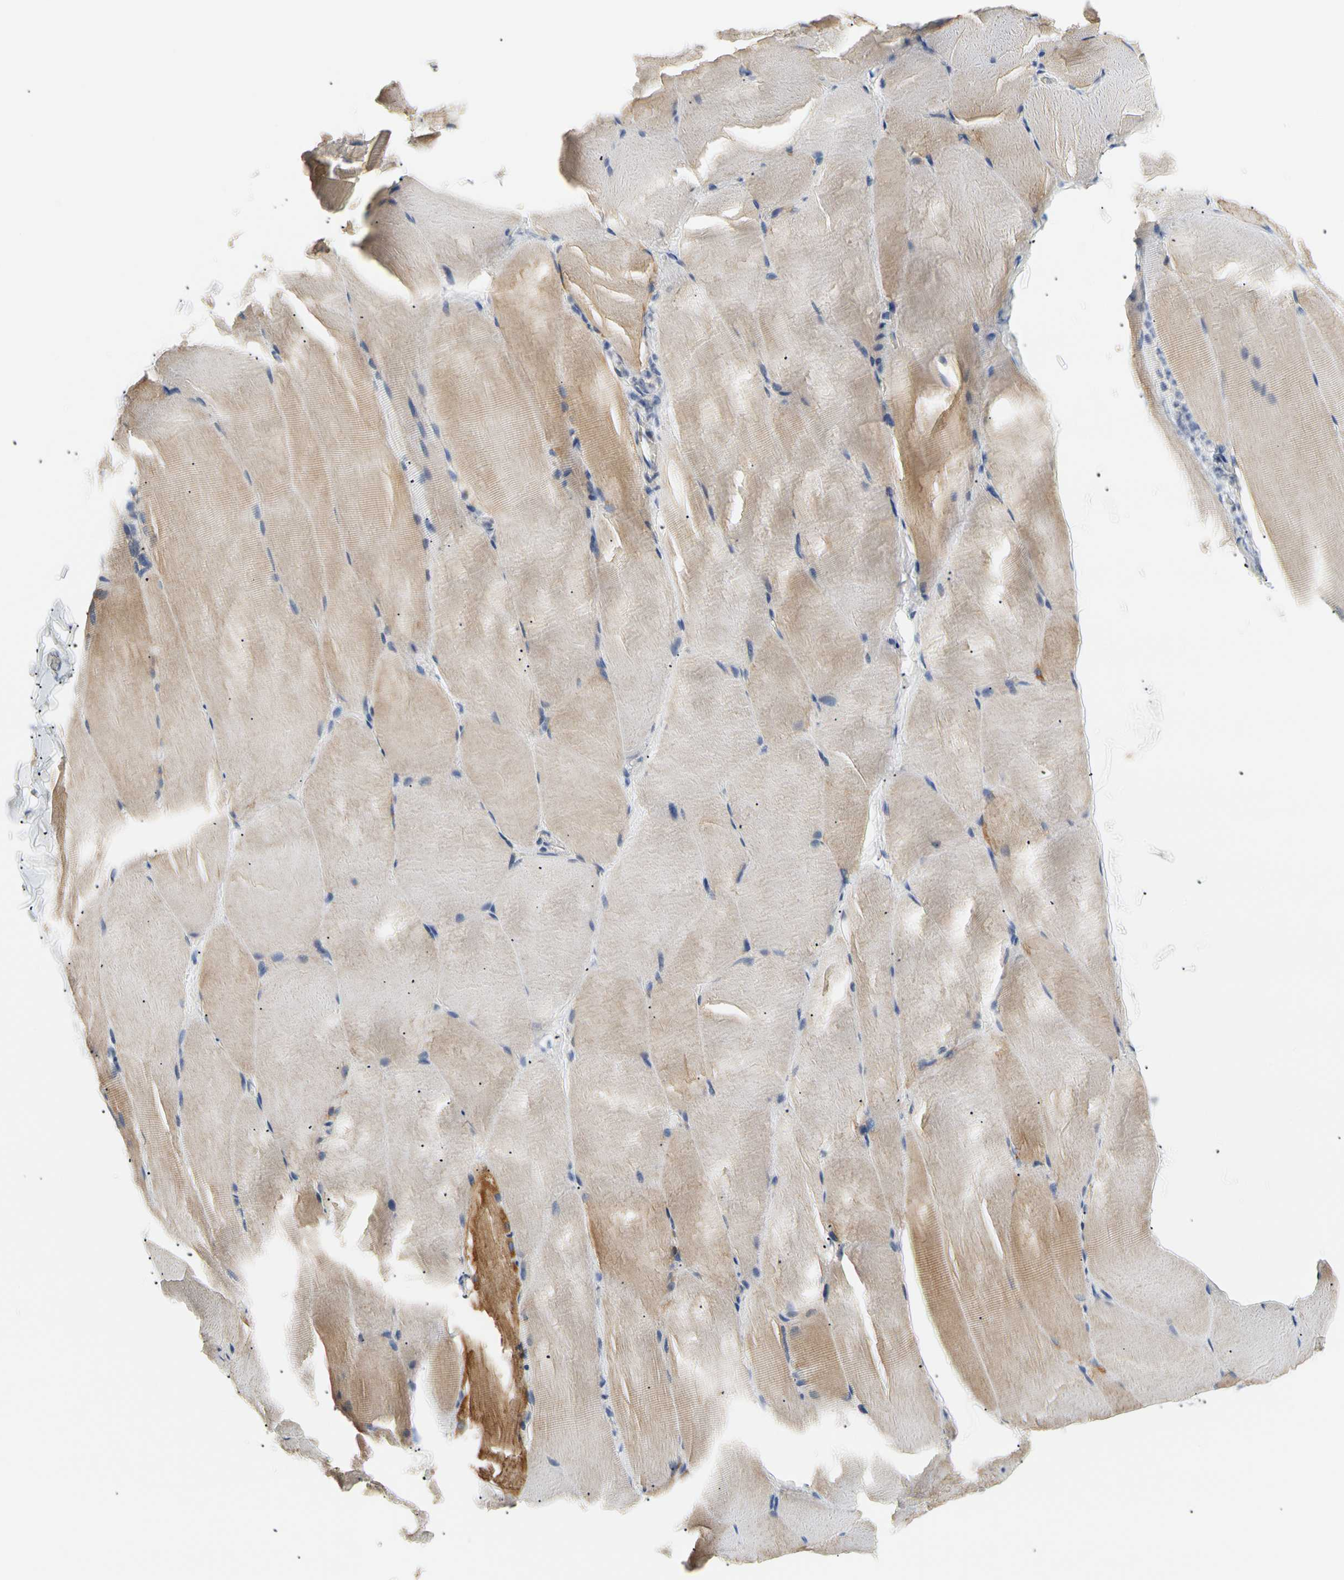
{"staining": {"intensity": "moderate", "quantity": "<25%", "location": "cytoplasmic/membranous"}, "tissue": "skeletal muscle", "cell_type": "Myocytes", "image_type": "normal", "snomed": [{"axis": "morphology", "description": "Normal tissue, NOS"}, {"axis": "topography", "description": "Skeletal muscle"}], "caption": "Skeletal muscle stained with IHC reveals moderate cytoplasmic/membranous staining in about <25% of myocytes.", "gene": "PLGRKT", "patient": {"sex": "male", "age": 71}}